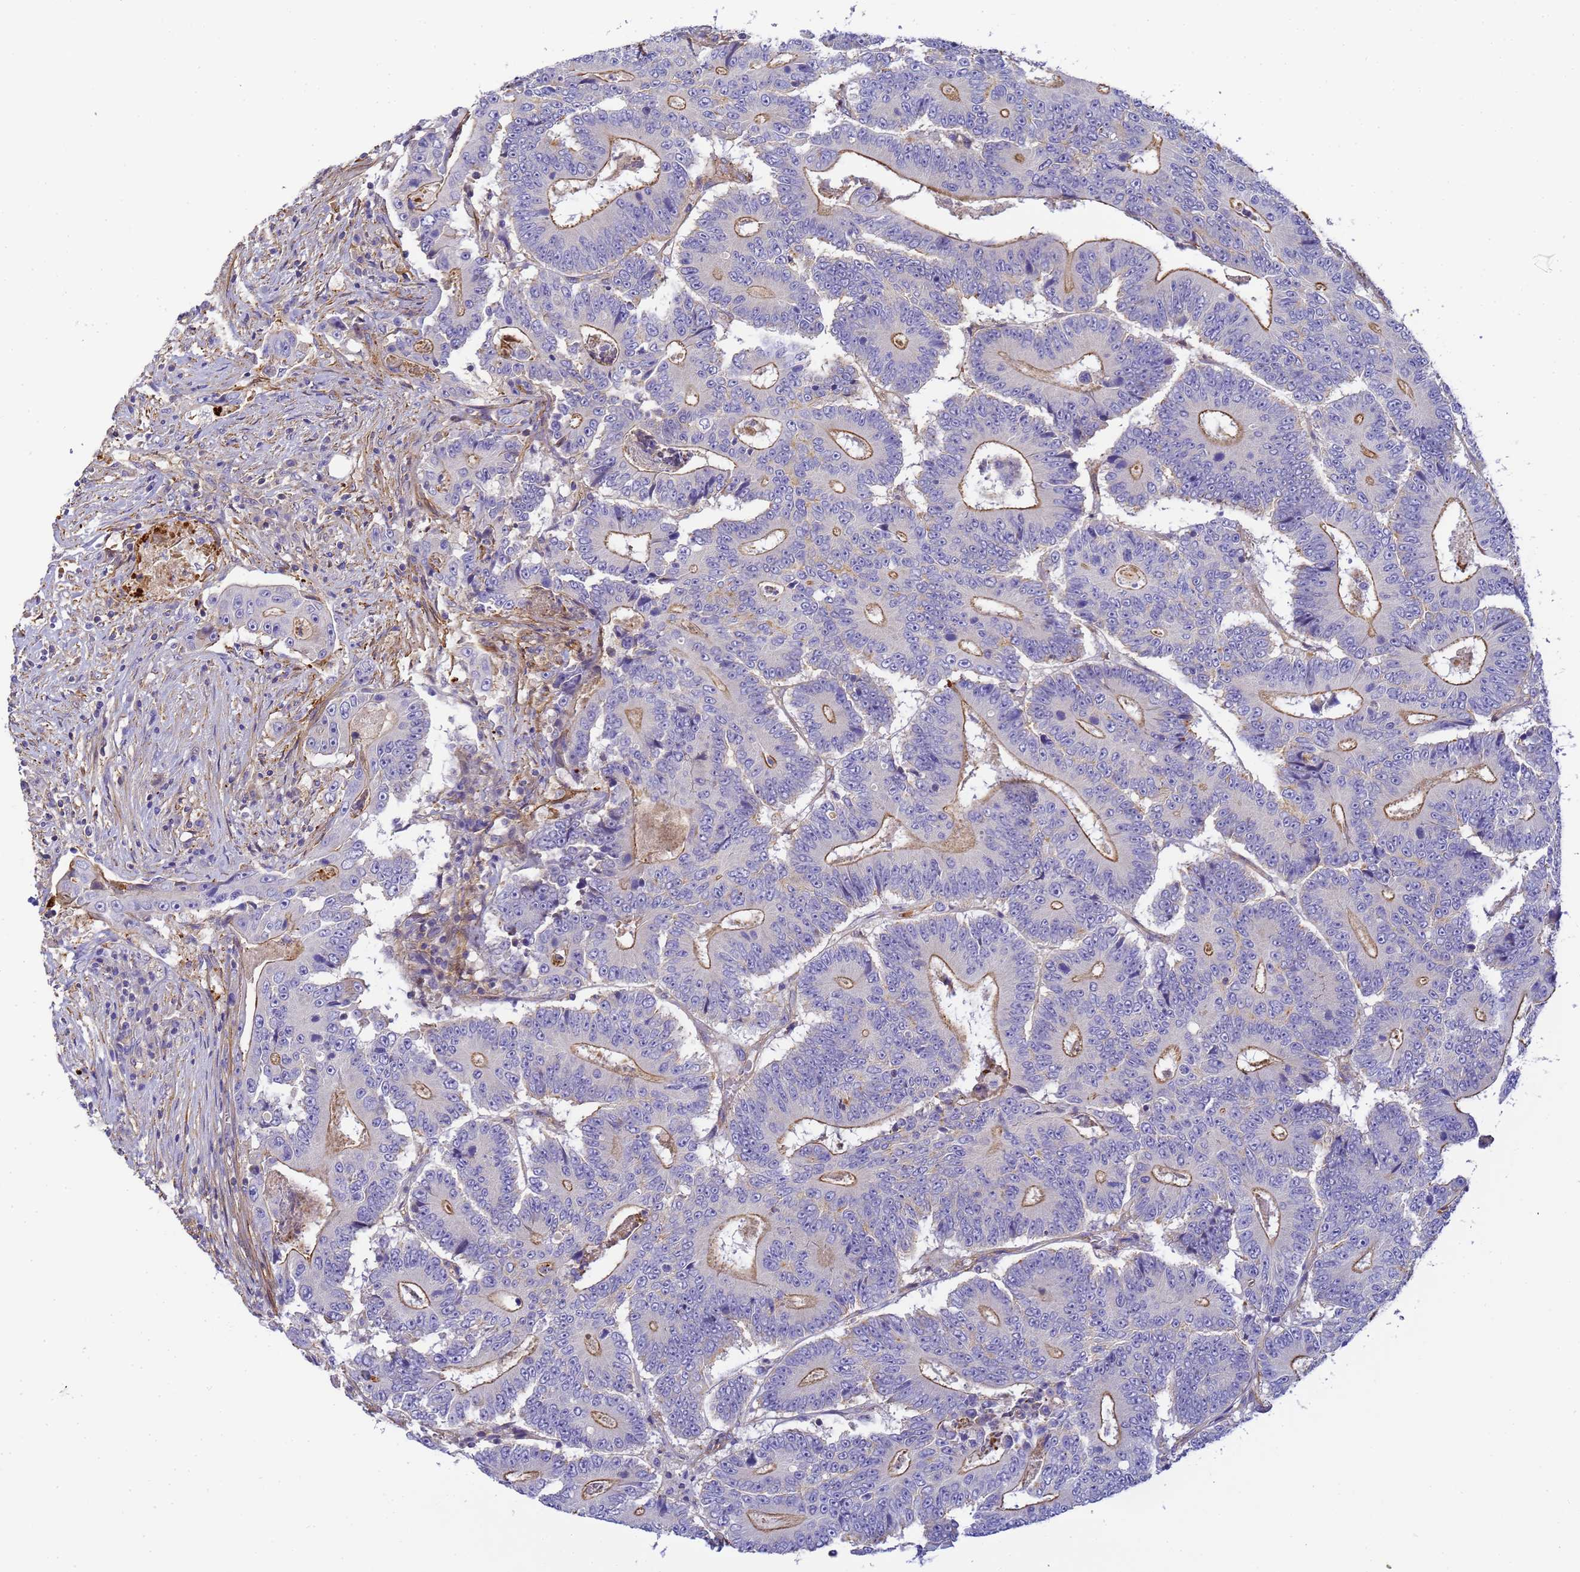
{"staining": {"intensity": "moderate", "quantity": "25%-75%", "location": "cytoplasmic/membranous"}, "tissue": "colorectal cancer", "cell_type": "Tumor cells", "image_type": "cancer", "snomed": [{"axis": "morphology", "description": "Adenocarcinoma, NOS"}, {"axis": "topography", "description": "Colon"}], "caption": "Colorectal adenocarcinoma tissue displays moderate cytoplasmic/membranous positivity in approximately 25%-75% of tumor cells, visualized by immunohistochemistry.", "gene": "MYL12A", "patient": {"sex": "male", "age": 83}}